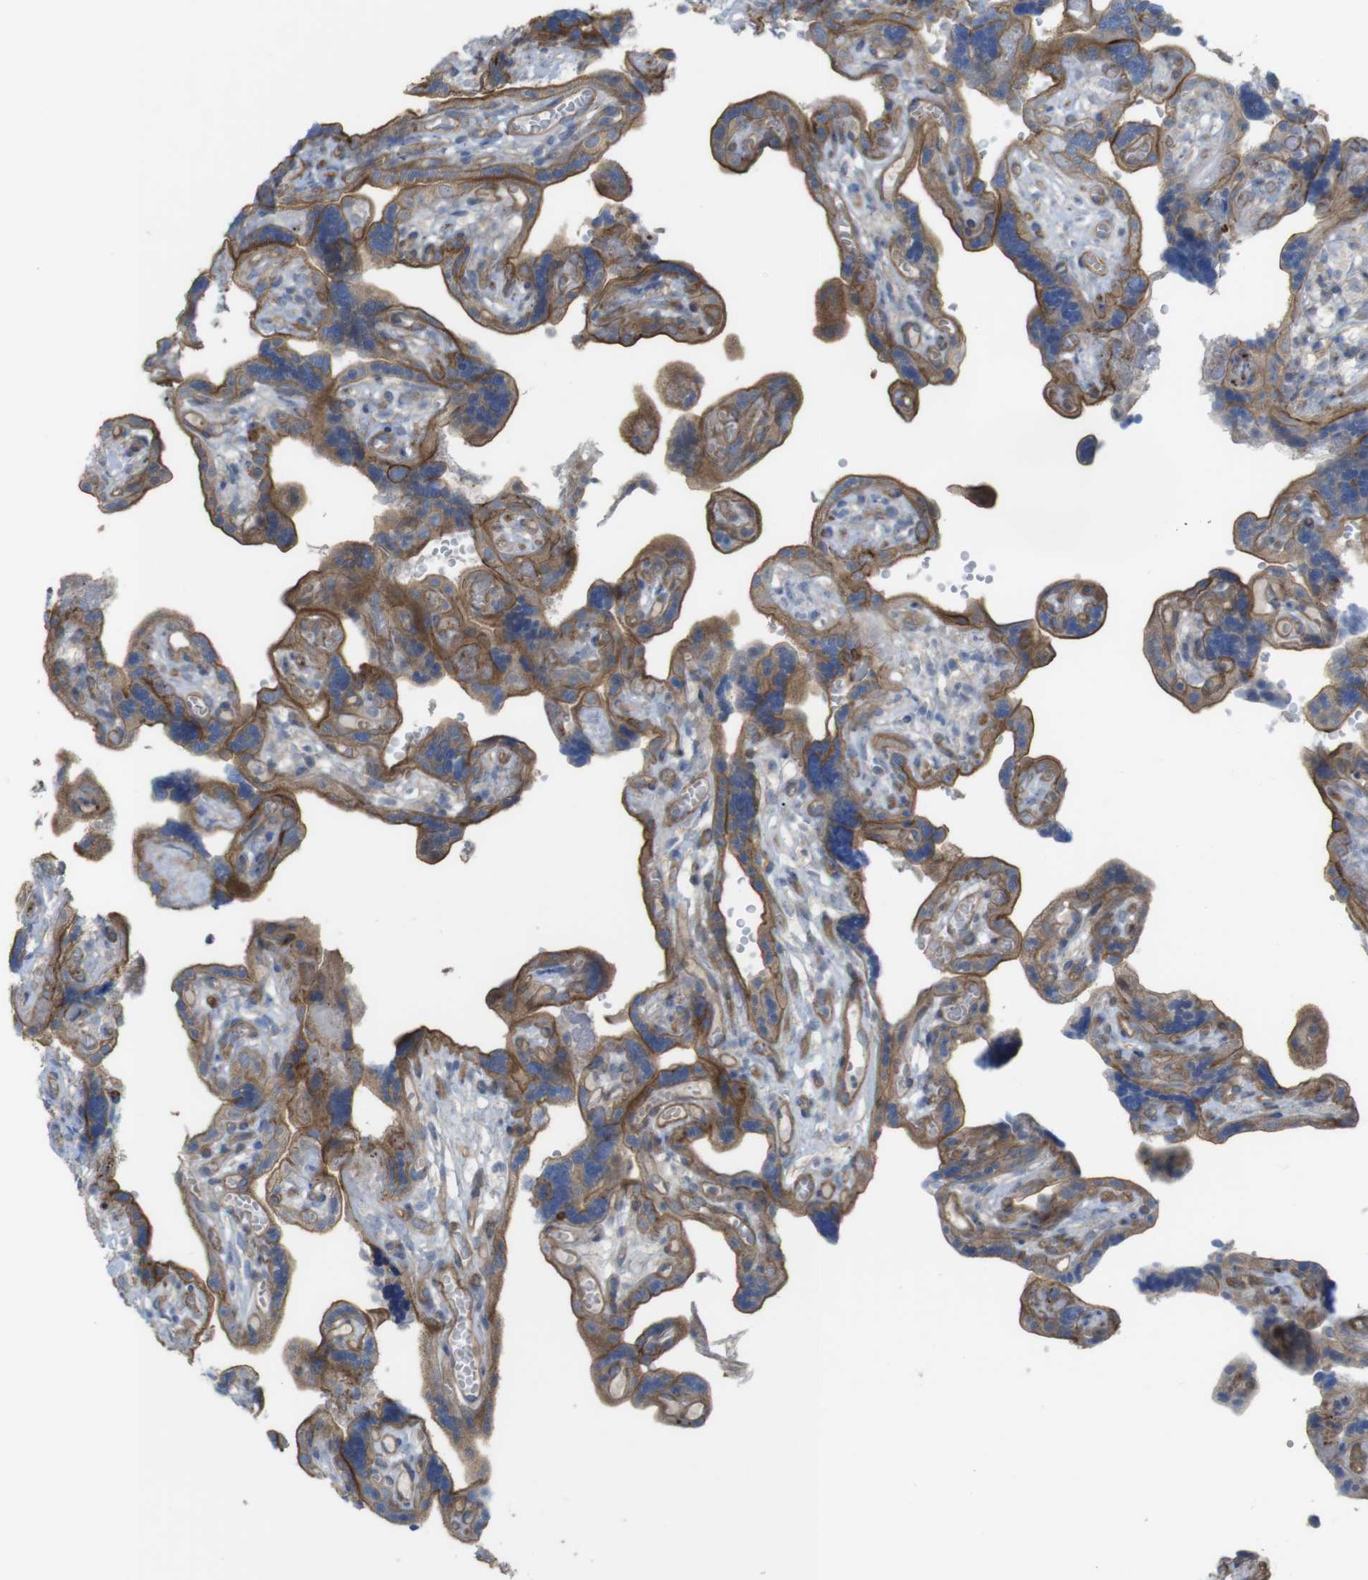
{"staining": {"intensity": "weak", "quantity": "<25%", "location": "cytoplasmic/membranous"}, "tissue": "placenta", "cell_type": "Decidual cells", "image_type": "normal", "snomed": [{"axis": "morphology", "description": "Normal tissue, NOS"}, {"axis": "topography", "description": "Placenta"}], "caption": "Decidual cells are negative for protein expression in normal human placenta. (Stains: DAB immunohistochemistry with hematoxylin counter stain, Microscopy: brightfield microscopy at high magnification).", "gene": "PREX2", "patient": {"sex": "female", "age": 30}}